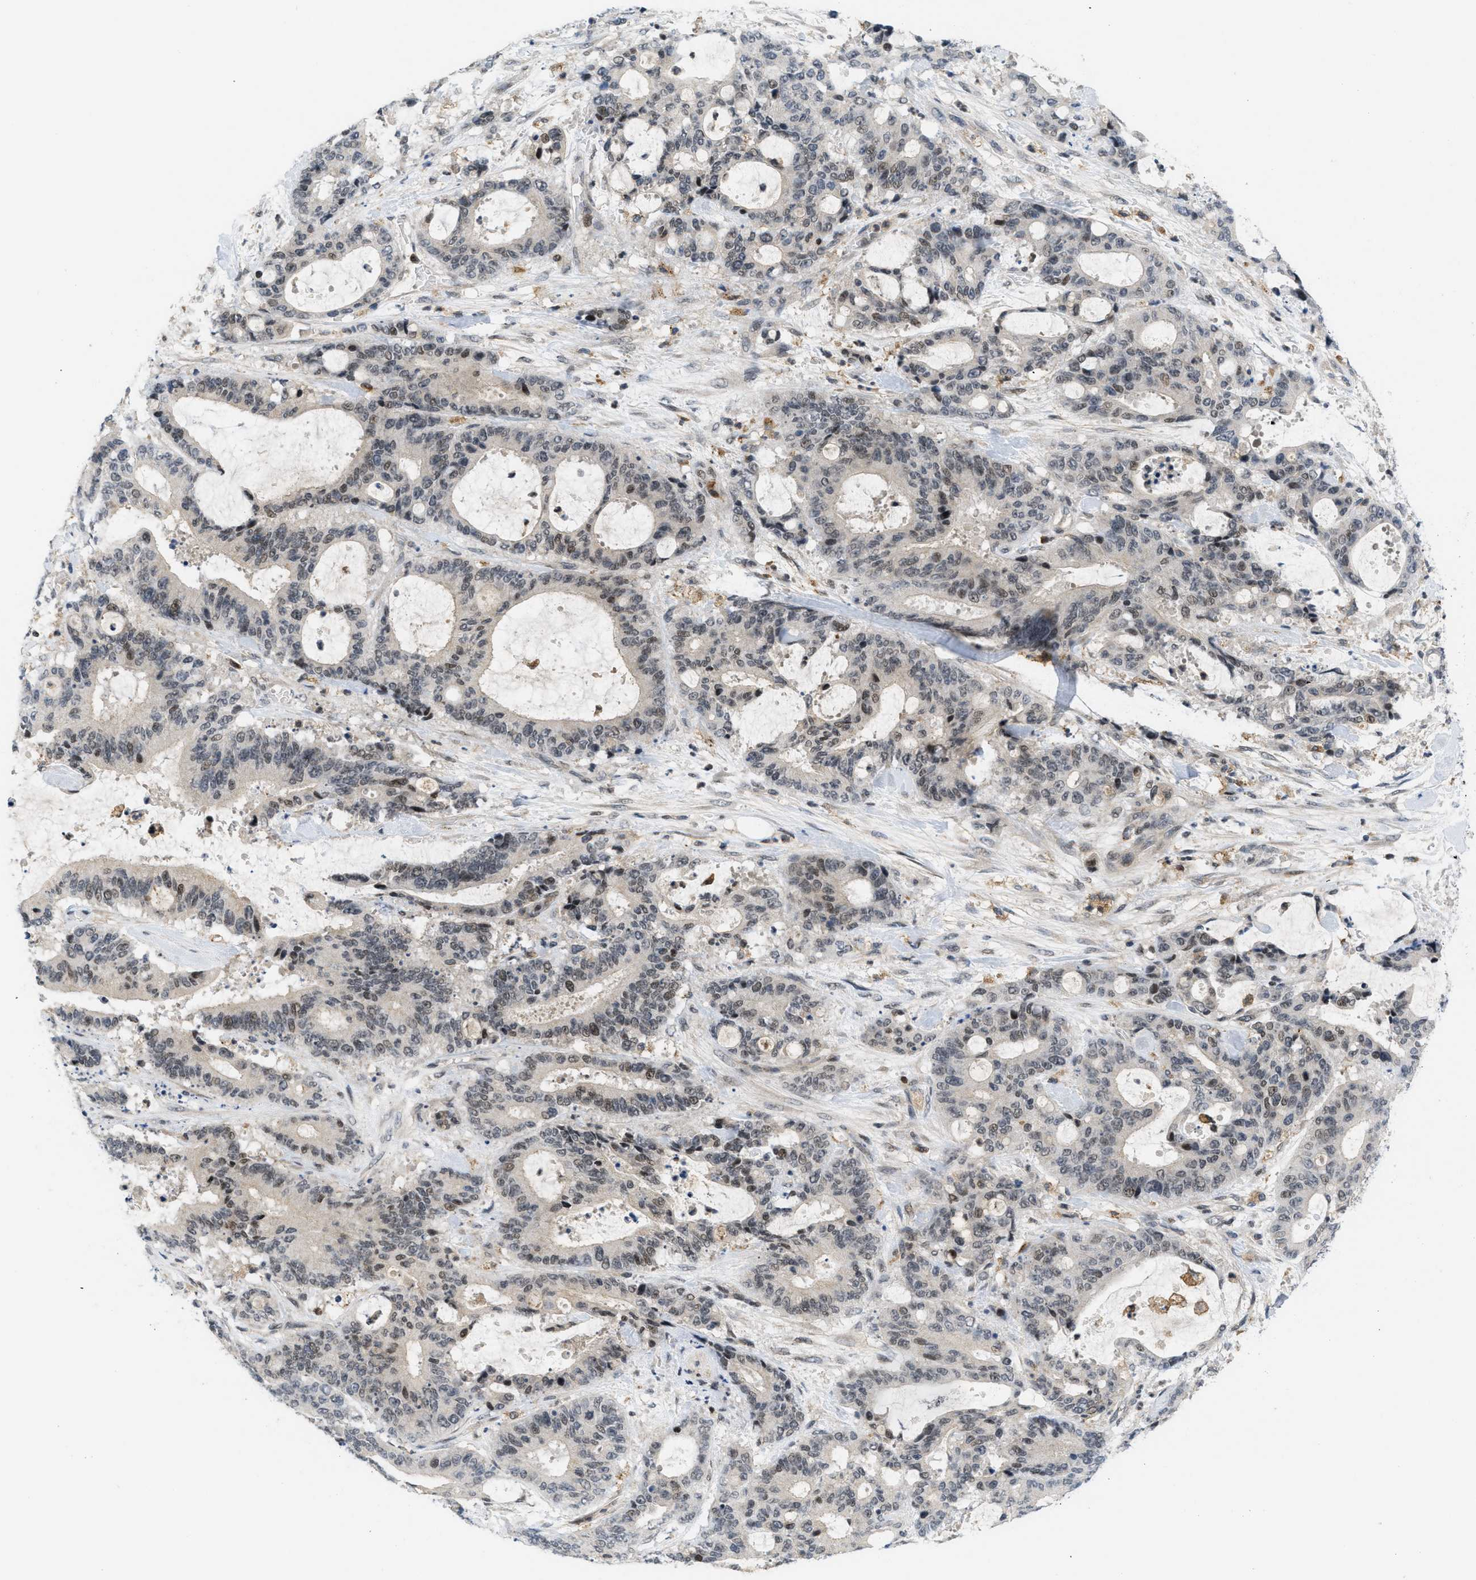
{"staining": {"intensity": "moderate", "quantity": "25%-75%", "location": "nuclear"}, "tissue": "liver cancer", "cell_type": "Tumor cells", "image_type": "cancer", "snomed": [{"axis": "morphology", "description": "Normal tissue, NOS"}, {"axis": "morphology", "description": "Cholangiocarcinoma"}, {"axis": "topography", "description": "Liver"}, {"axis": "topography", "description": "Peripheral nerve tissue"}], "caption": "An IHC image of neoplastic tissue is shown. Protein staining in brown highlights moderate nuclear positivity in liver cholangiocarcinoma within tumor cells.", "gene": "ING1", "patient": {"sex": "female", "age": 73}}